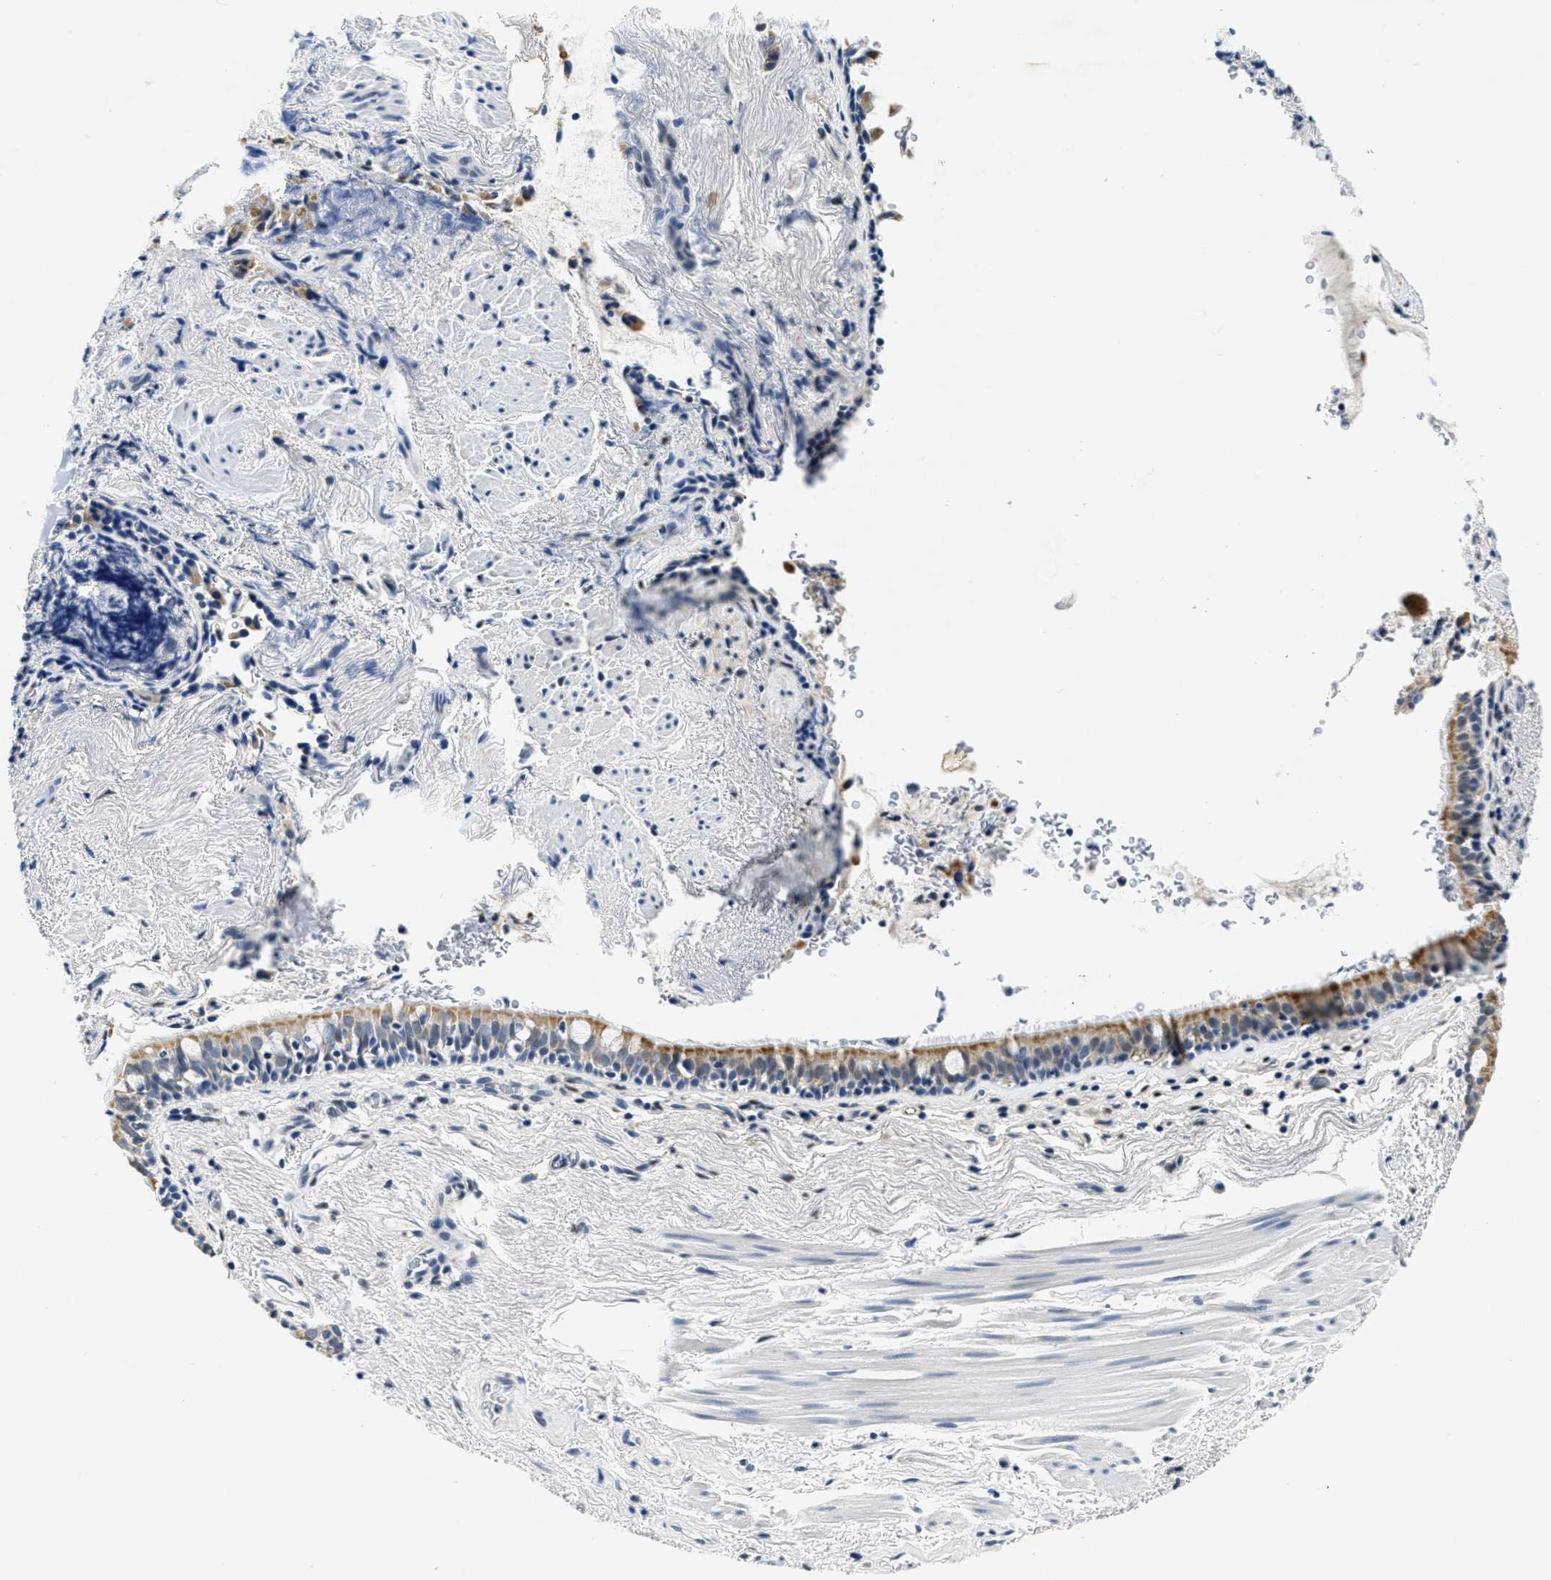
{"staining": {"intensity": "moderate", "quantity": "<25%", "location": "cytoplasmic/membranous"}, "tissue": "bronchus", "cell_type": "Respiratory epithelial cells", "image_type": "normal", "snomed": [{"axis": "morphology", "description": "Normal tissue, NOS"}, {"axis": "morphology", "description": "Inflammation, NOS"}, {"axis": "topography", "description": "Cartilage tissue"}, {"axis": "topography", "description": "Bronchus"}], "caption": "Bronchus stained with a brown dye reveals moderate cytoplasmic/membranous positive positivity in approximately <25% of respiratory epithelial cells.", "gene": "HS3ST2", "patient": {"sex": "male", "age": 77}}